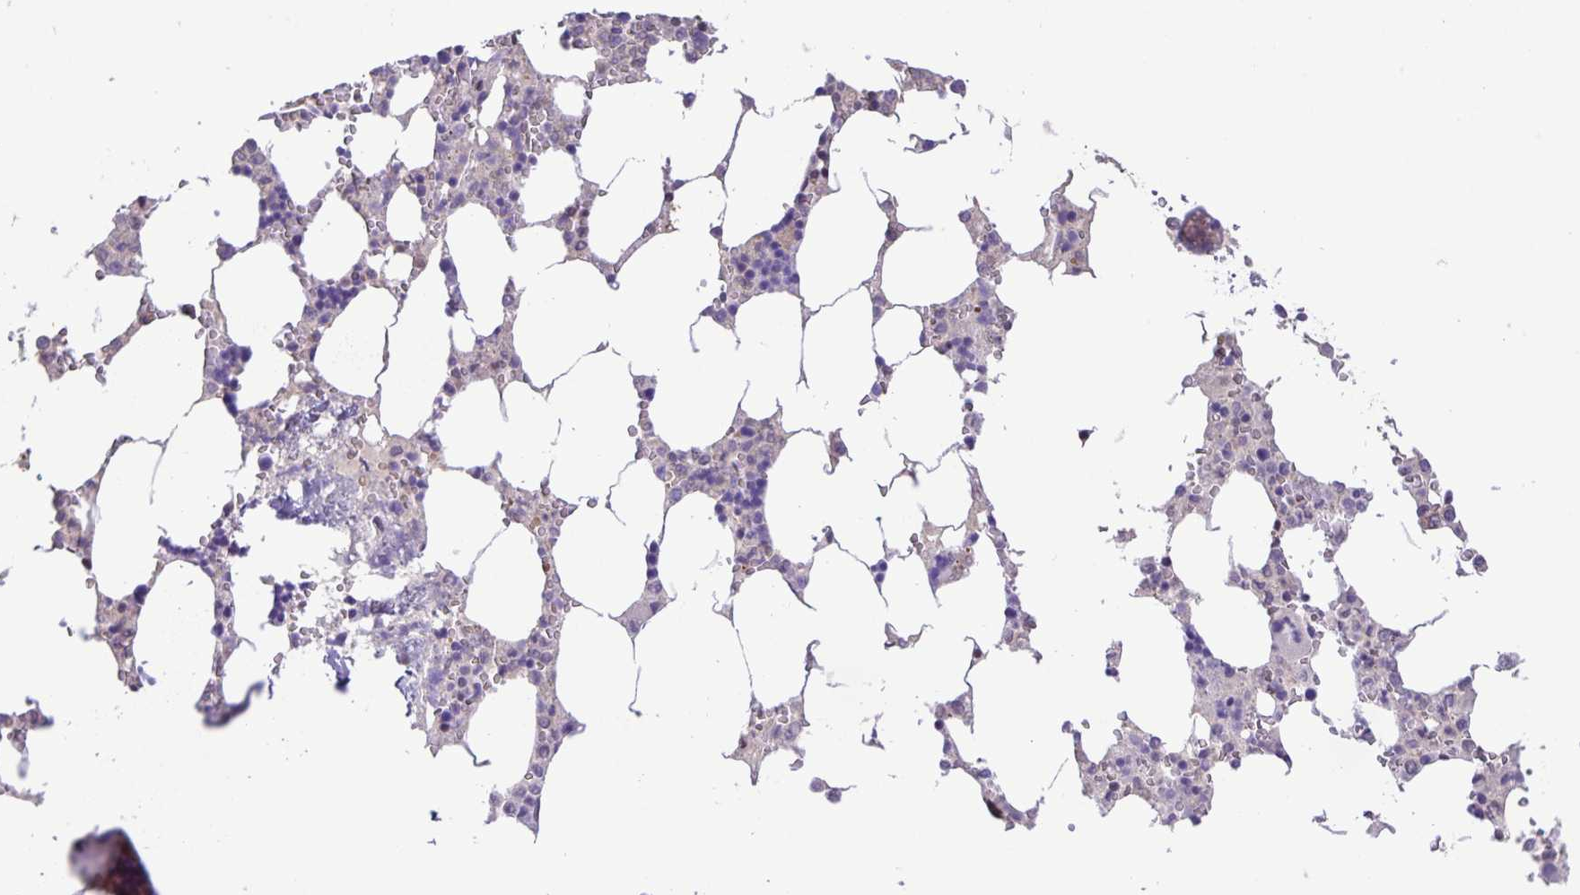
{"staining": {"intensity": "negative", "quantity": "none", "location": "none"}, "tissue": "bone marrow", "cell_type": "Hematopoietic cells", "image_type": "normal", "snomed": [{"axis": "morphology", "description": "Normal tissue, NOS"}, {"axis": "topography", "description": "Bone marrow"}], "caption": "Immunohistochemical staining of normal bone marrow demonstrates no significant expression in hematopoietic cells.", "gene": "ONECUT2", "patient": {"sex": "male", "age": 64}}